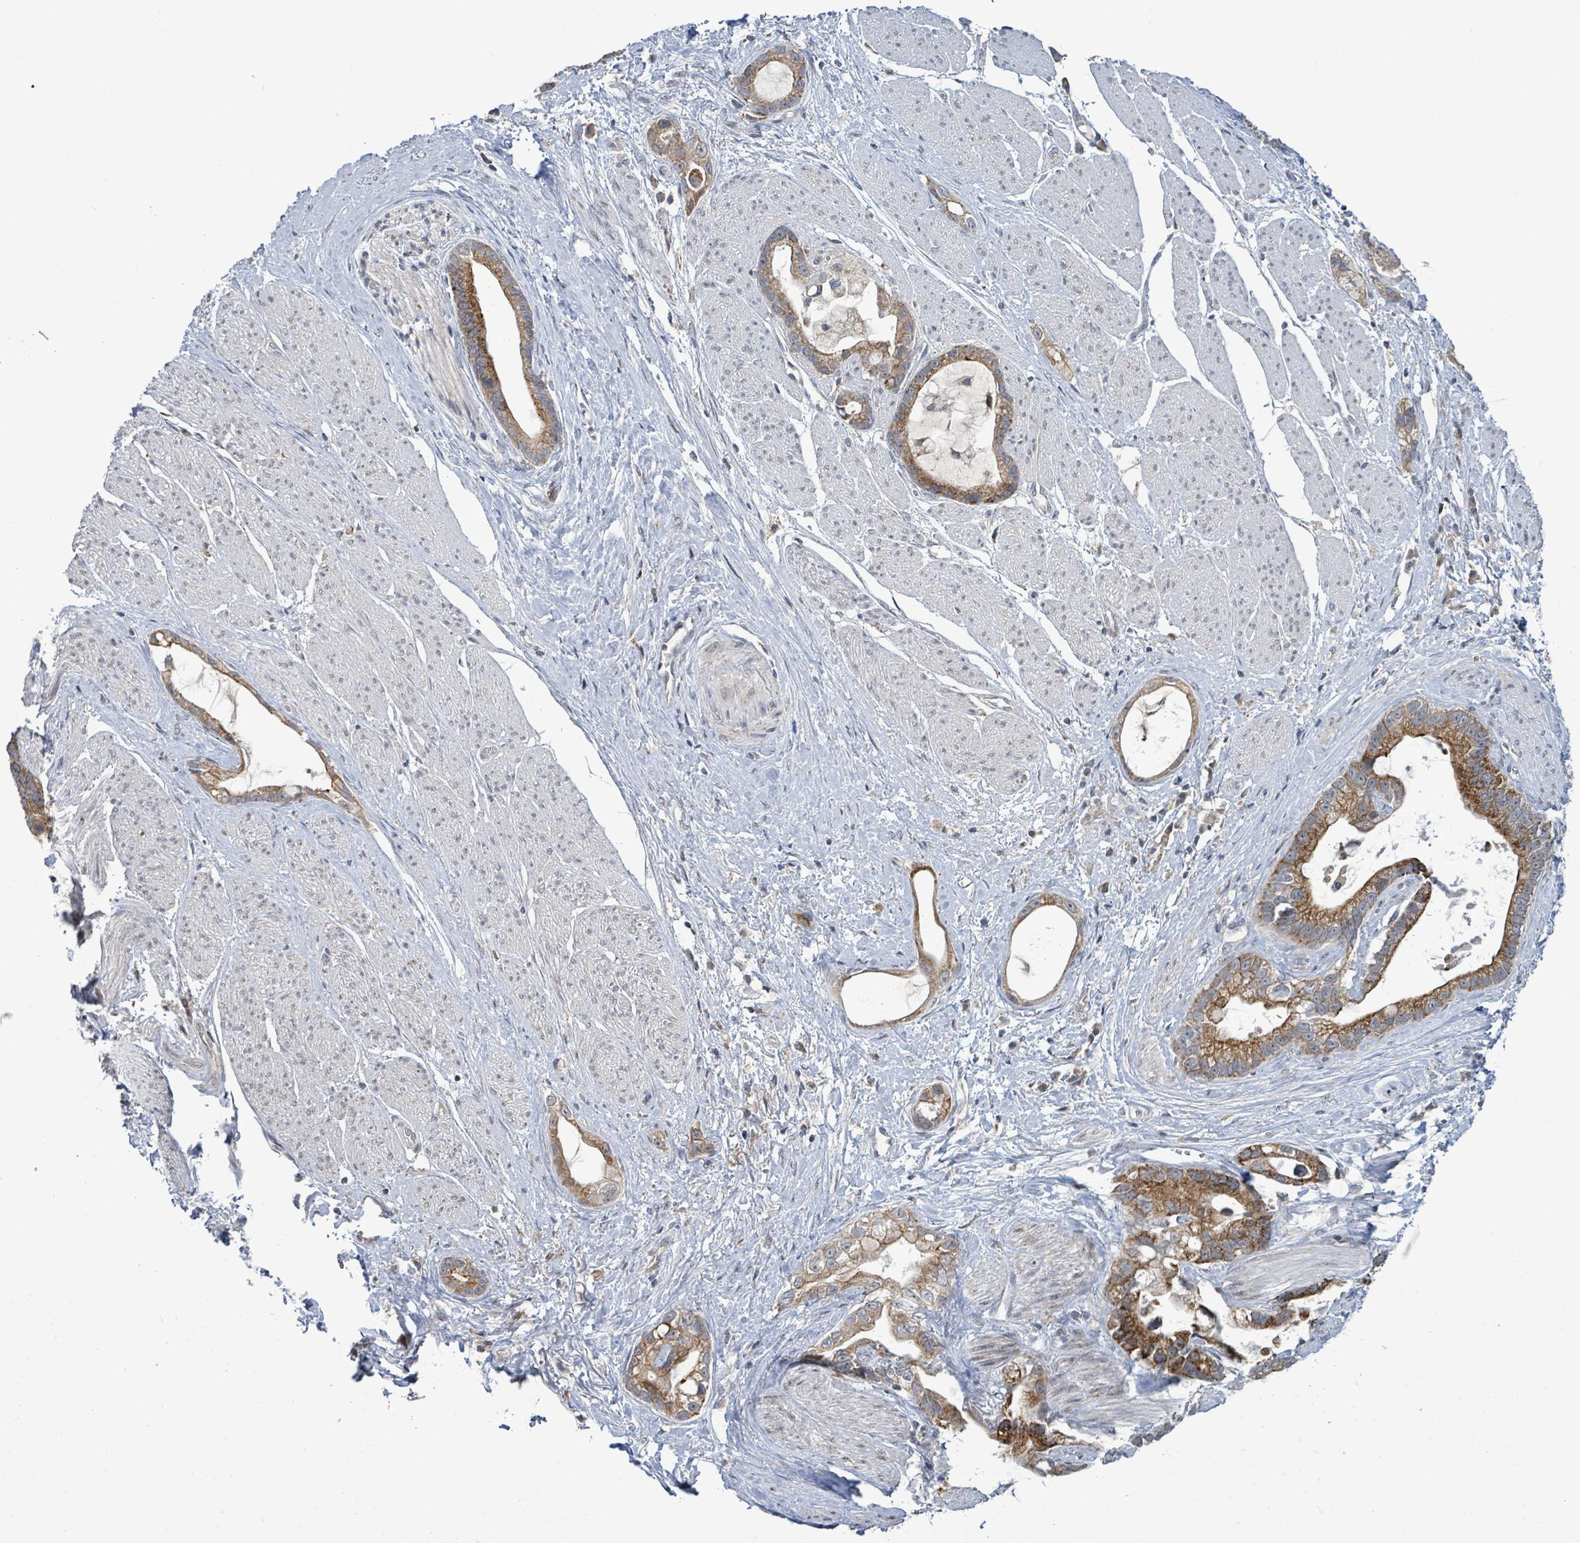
{"staining": {"intensity": "strong", "quantity": ">75%", "location": "cytoplasmic/membranous"}, "tissue": "stomach cancer", "cell_type": "Tumor cells", "image_type": "cancer", "snomed": [{"axis": "morphology", "description": "Adenocarcinoma, NOS"}, {"axis": "topography", "description": "Stomach"}], "caption": "The immunohistochemical stain highlights strong cytoplasmic/membranous staining in tumor cells of stomach cancer tissue. (DAB IHC with brightfield microscopy, high magnification).", "gene": "COQ10B", "patient": {"sex": "male", "age": 55}}